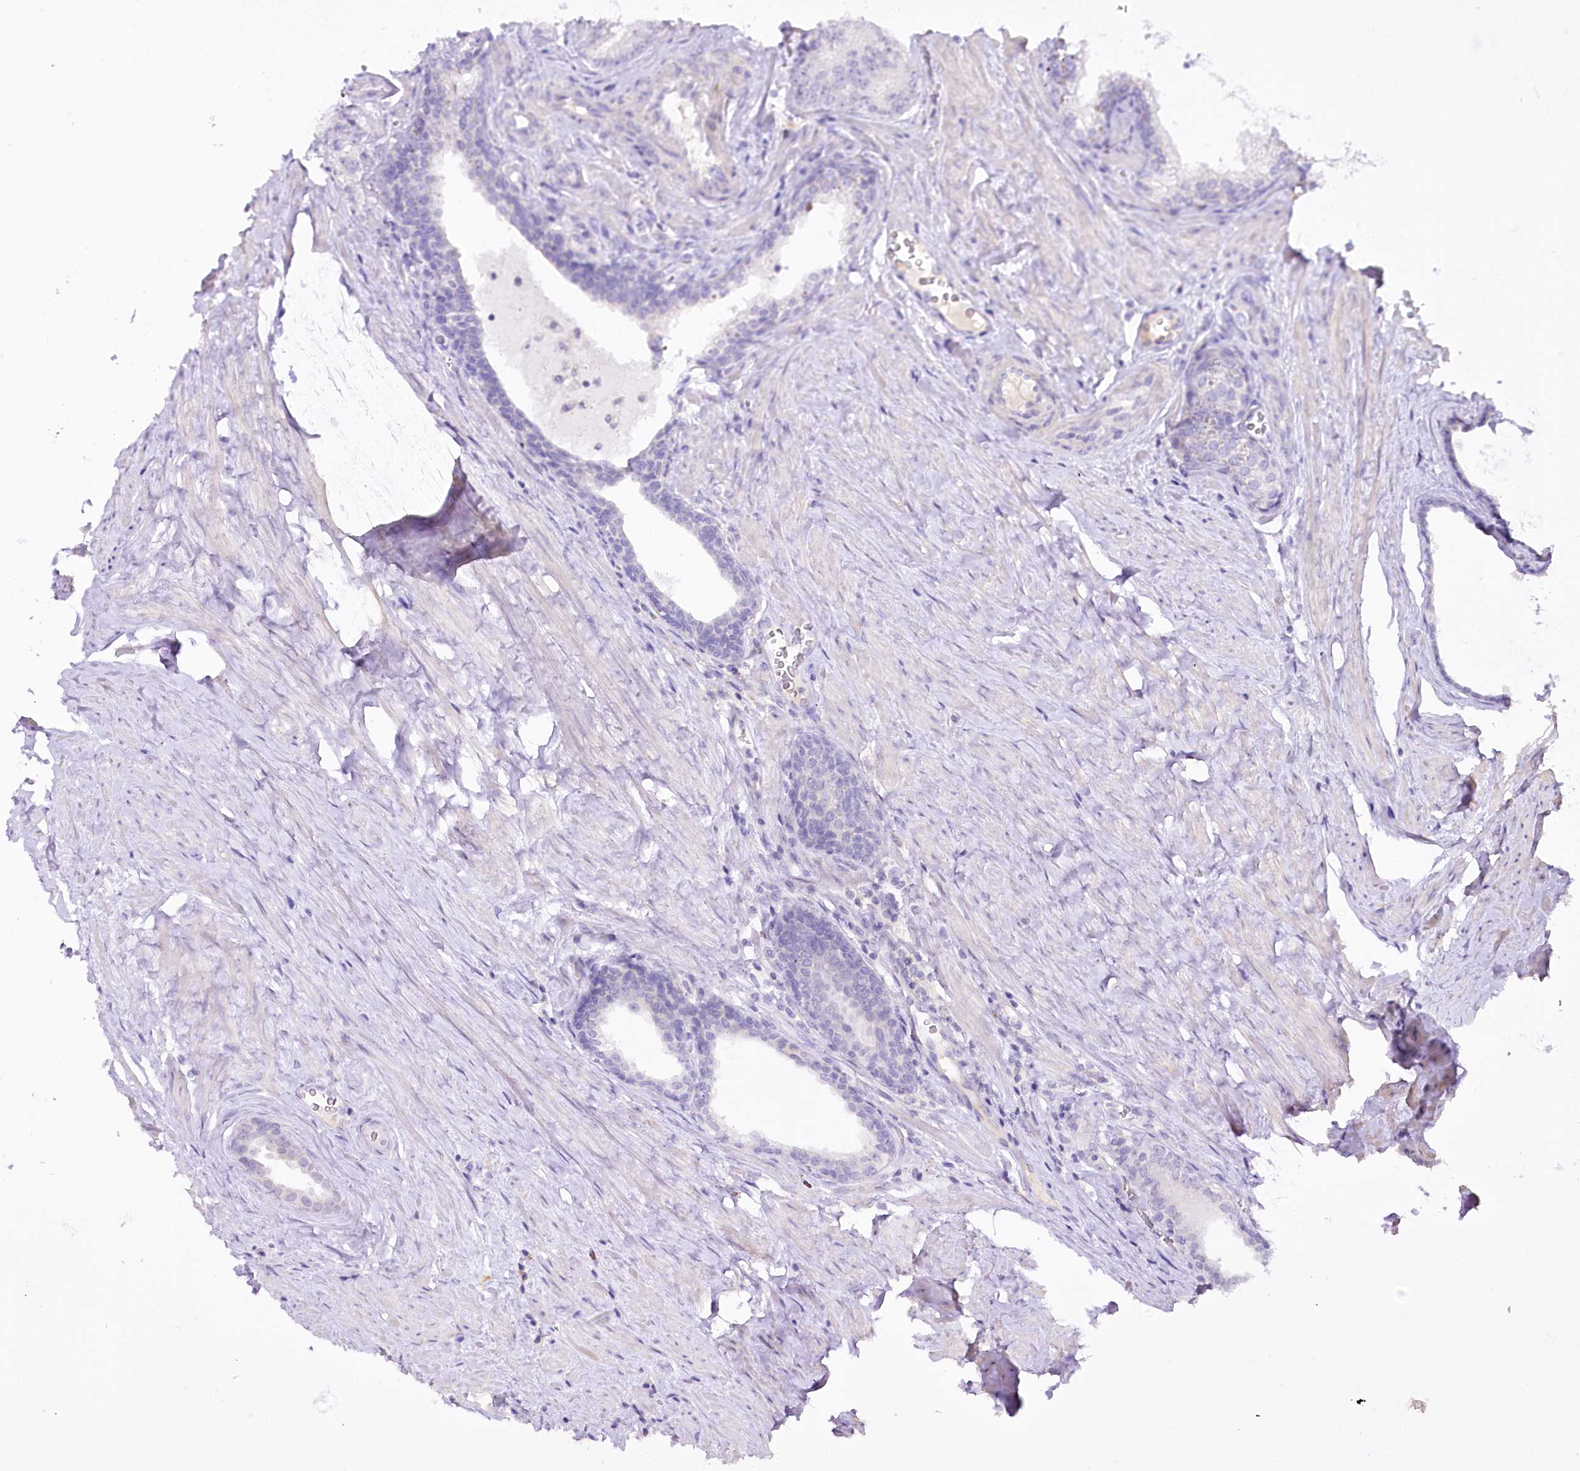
{"staining": {"intensity": "negative", "quantity": "none", "location": "none"}, "tissue": "prostate cancer", "cell_type": "Tumor cells", "image_type": "cancer", "snomed": [{"axis": "morphology", "description": "Adenocarcinoma, Low grade"}, {"axis": "topography", "description": "Prostate"}], "caption": "There is no significant expression in tumor cells of prostate cancer (low-grade adenocarcinoma).", "gene": "MYOZ1", "patient": {"sex": "male", "age": 71}}